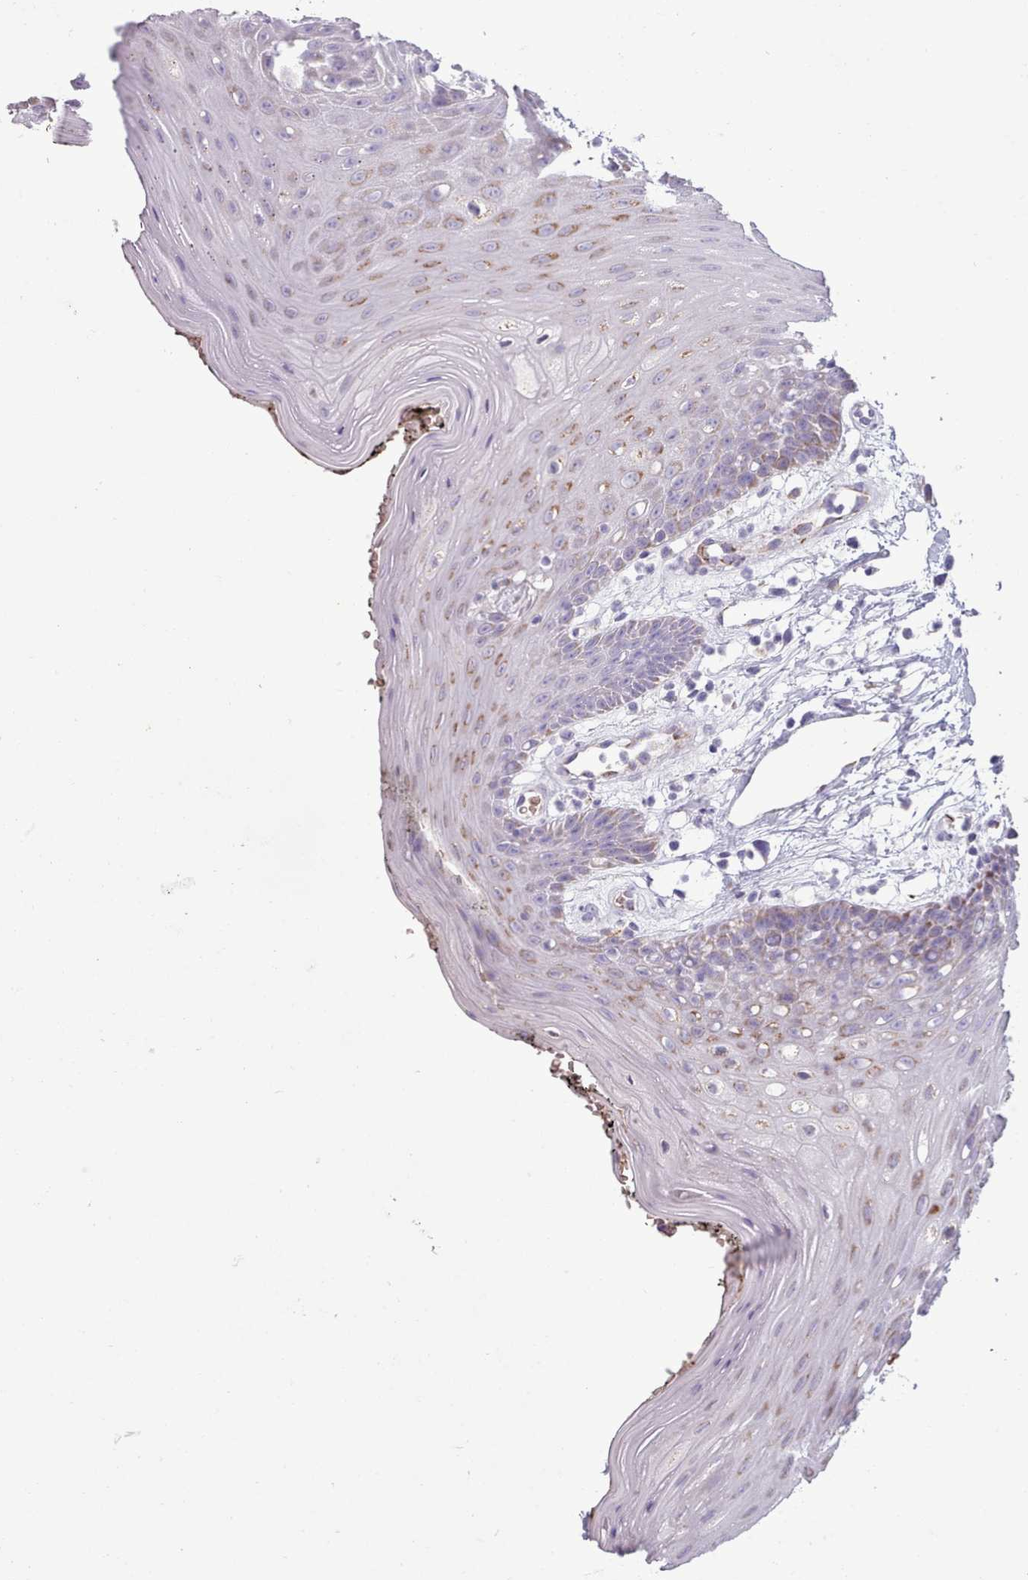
{"staining": {"intensity": "moderate", "quantity": "<25%", "location": "cytoplasmic/membranous"}, "tissue": "oral mucosa", "cell_type": "Squamous epithelial cells", "image_type": "normal", "snomed": [{"axis": "morphology", "description": "Normal tissue, NOS"}, {"axis": "topography", "description": "Oral tissue"}, {"axis": "topography", "description": "Tounge, NOS"}], "caption": "IHC histopathology image of normal oral mucosa stained for a protein (brown), which reveals low levels of moderate cytoplasmic/membranous staining in about <25% of squamous epithelial cells.", "gene": "AK4P3", "patient": {"sex": "female", "age": 59}}